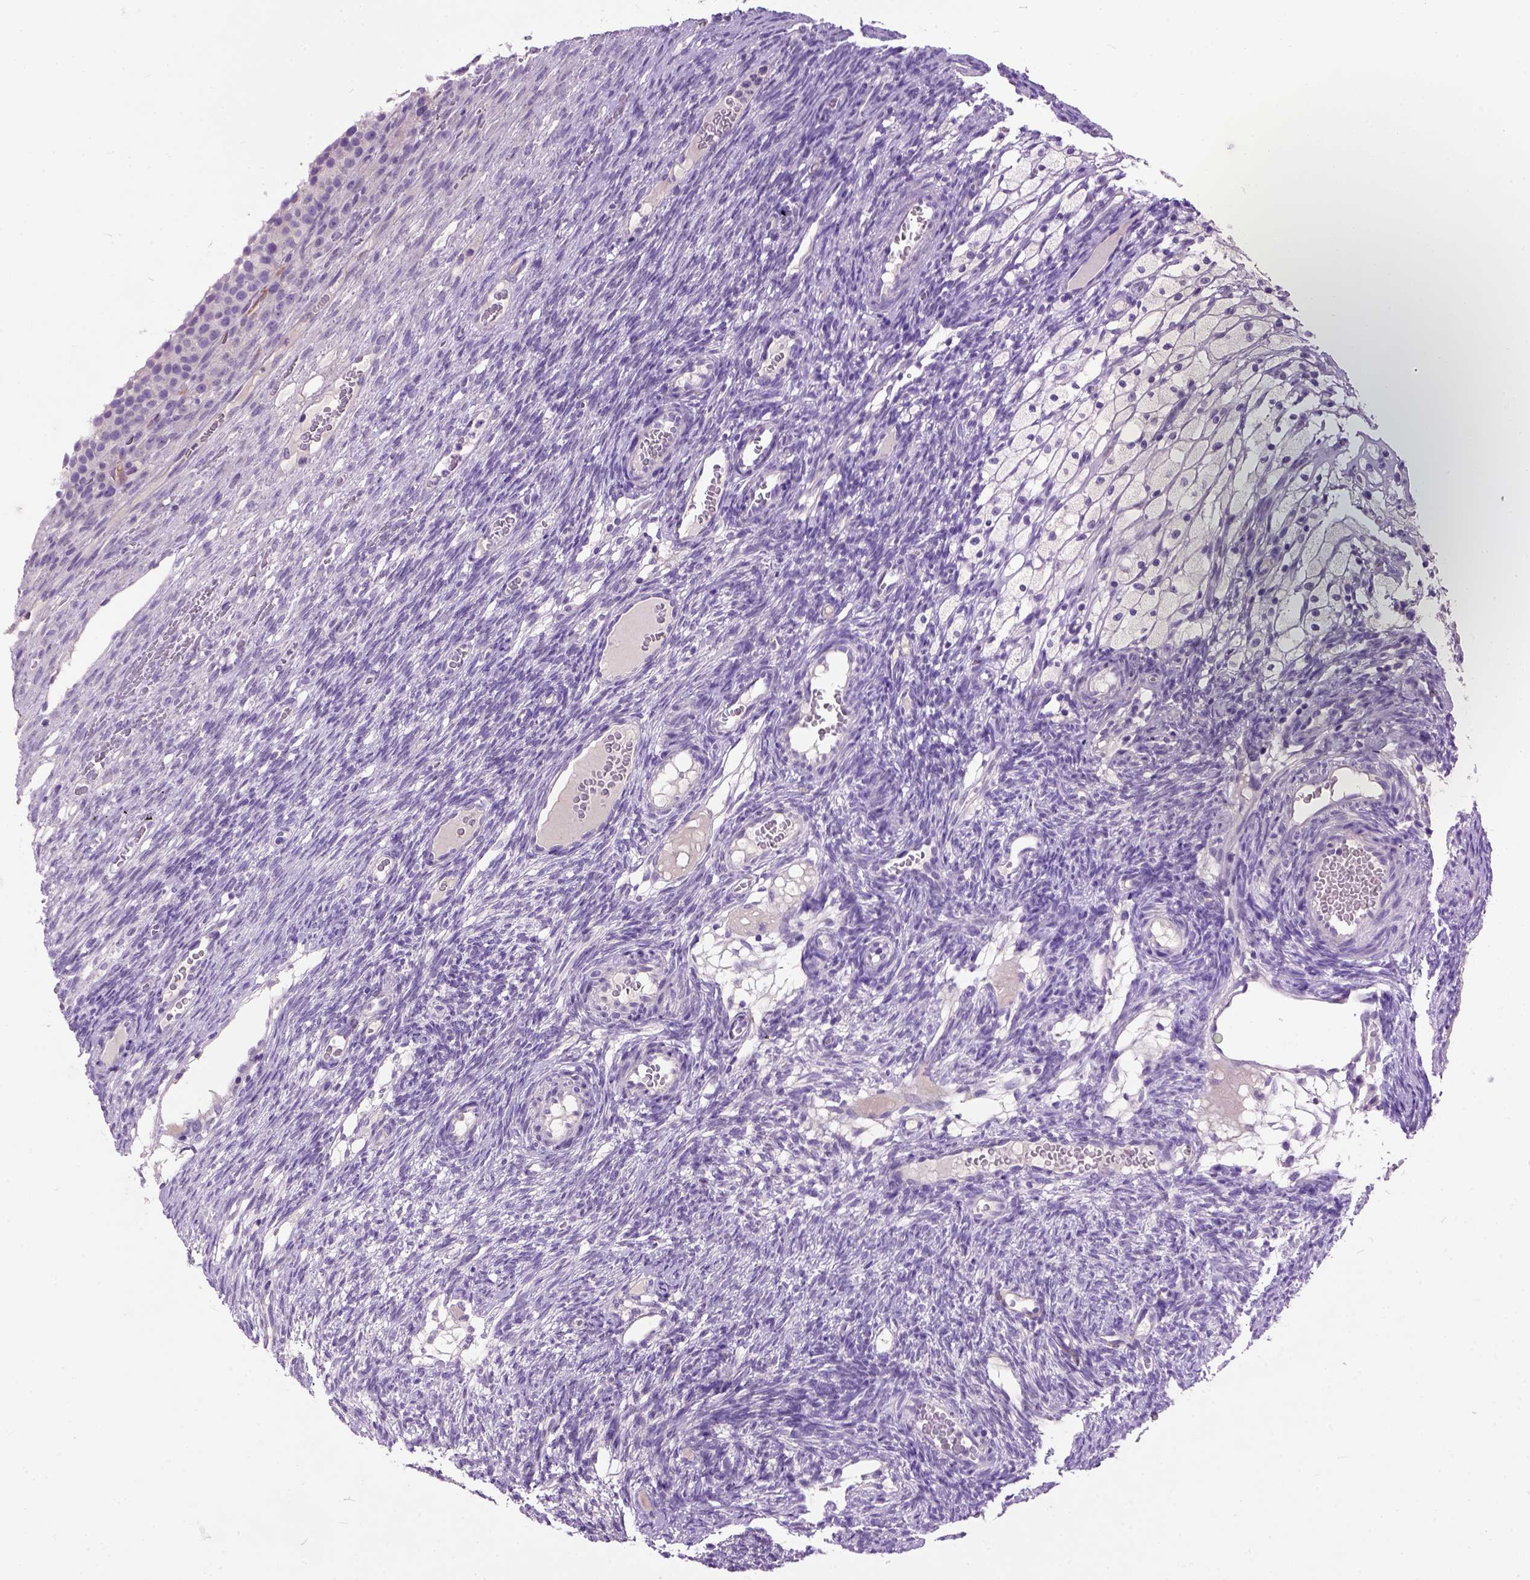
{"staining": {"intensity": "negative", "quantity": "none", "location": "none"}, "tissue": "ovary", "cell_type": "Follicle cells", "image_type": "normal", "snomed": [{"axis": "morphology", "description": "Normal tissue, NOS"}, {"axis": "topography", "description": "Ovary"}], "caption": "Immunohistochemistry (IHC) of benign ovary exhibits no staining in follicle cells.", "gene": "MAPT", "patient": {"sex": "female", "age": 34}}